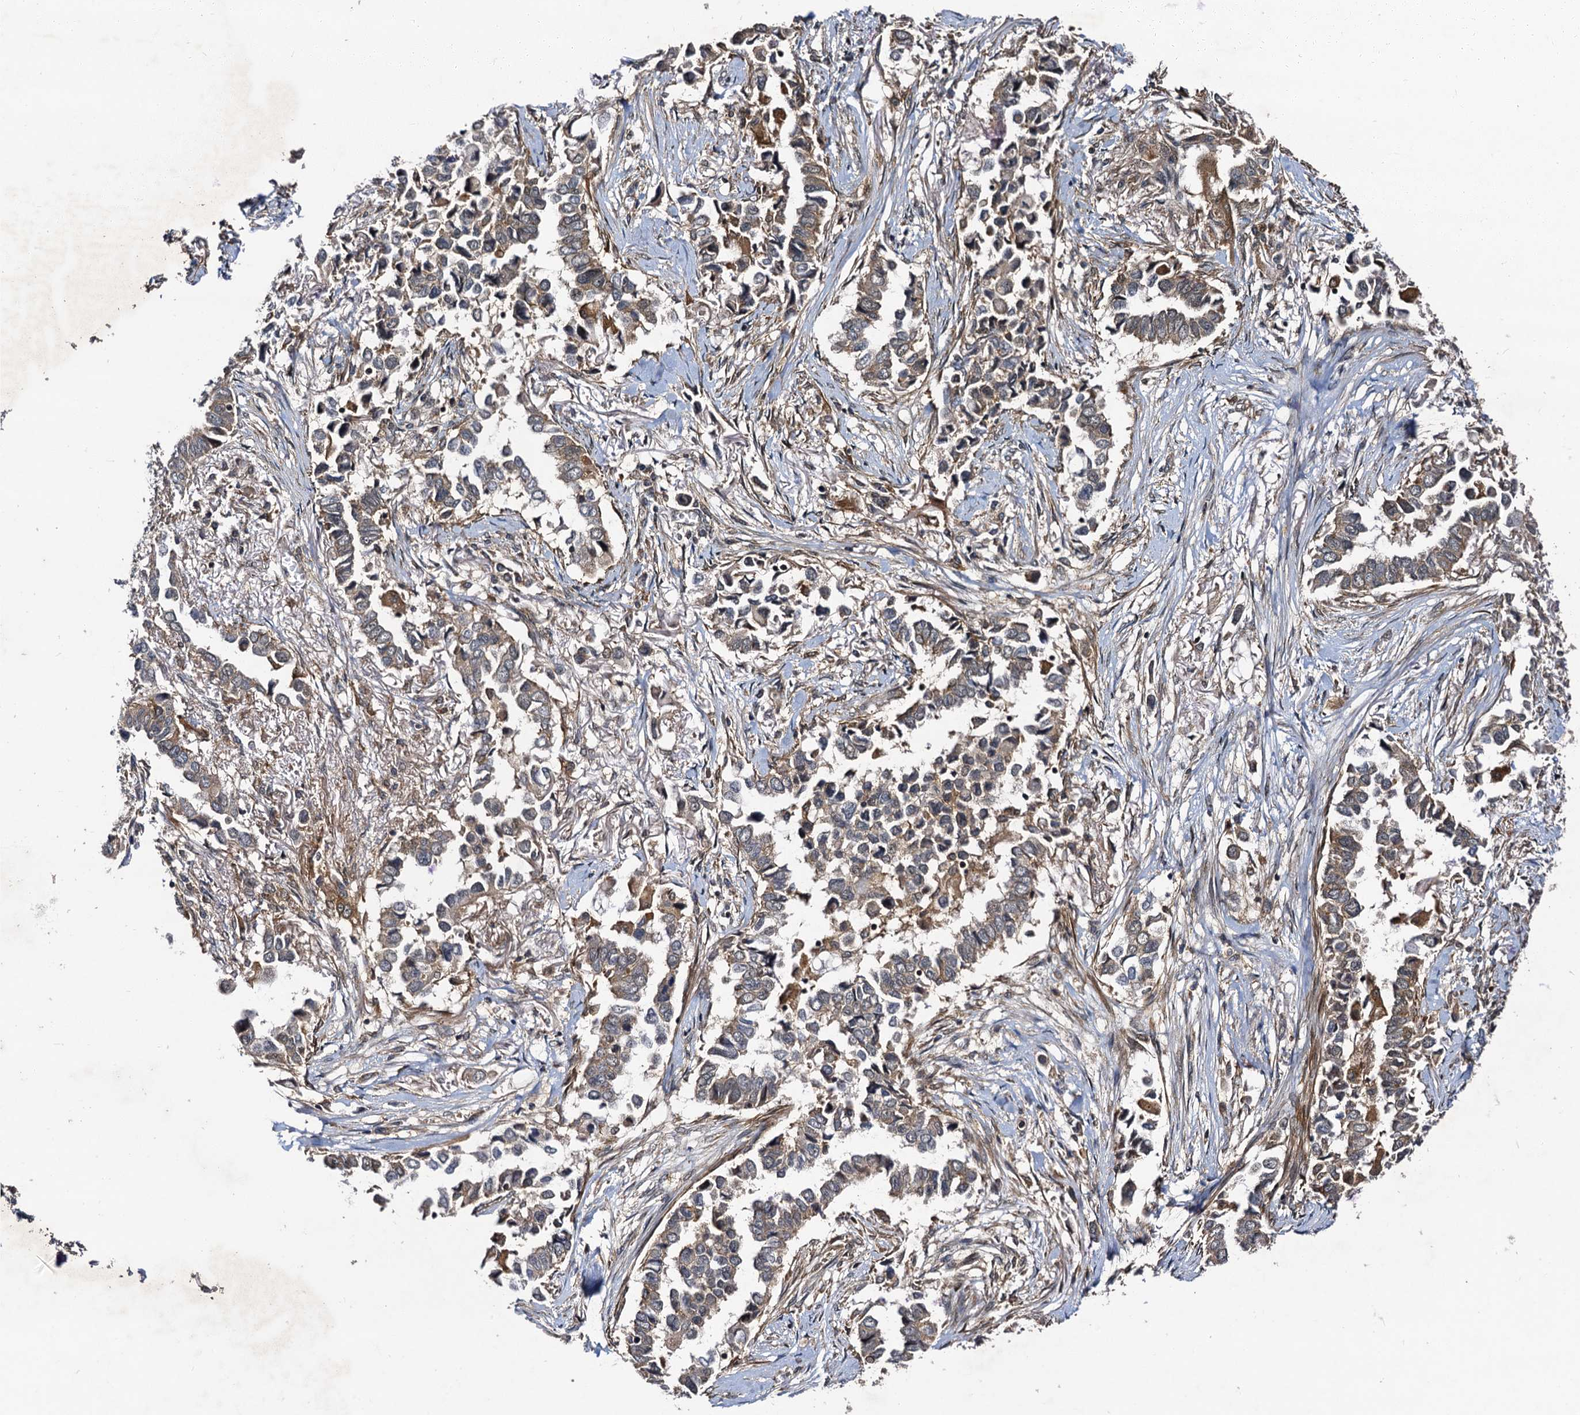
{"staining": {"intensity": "moderate", "quantity": ">75%", "location": "cytoplasmic/membranous"}, "tissue": "lung cancer", "cell_type": "Tumor cells", "image_type": "cancer", "snomed": [{"axis": "morphology", "description": "Adenocarcinoma, NOS"}, {"axis": "topography", "description": "Lung"}], "caption": "A brown stain shows moderate cytoplasmic/membranous expression of a protein in lung adenocarcinoma tumor cells.", "gene": "KXD1", "patient": {"sex": "female", "age": 76}}